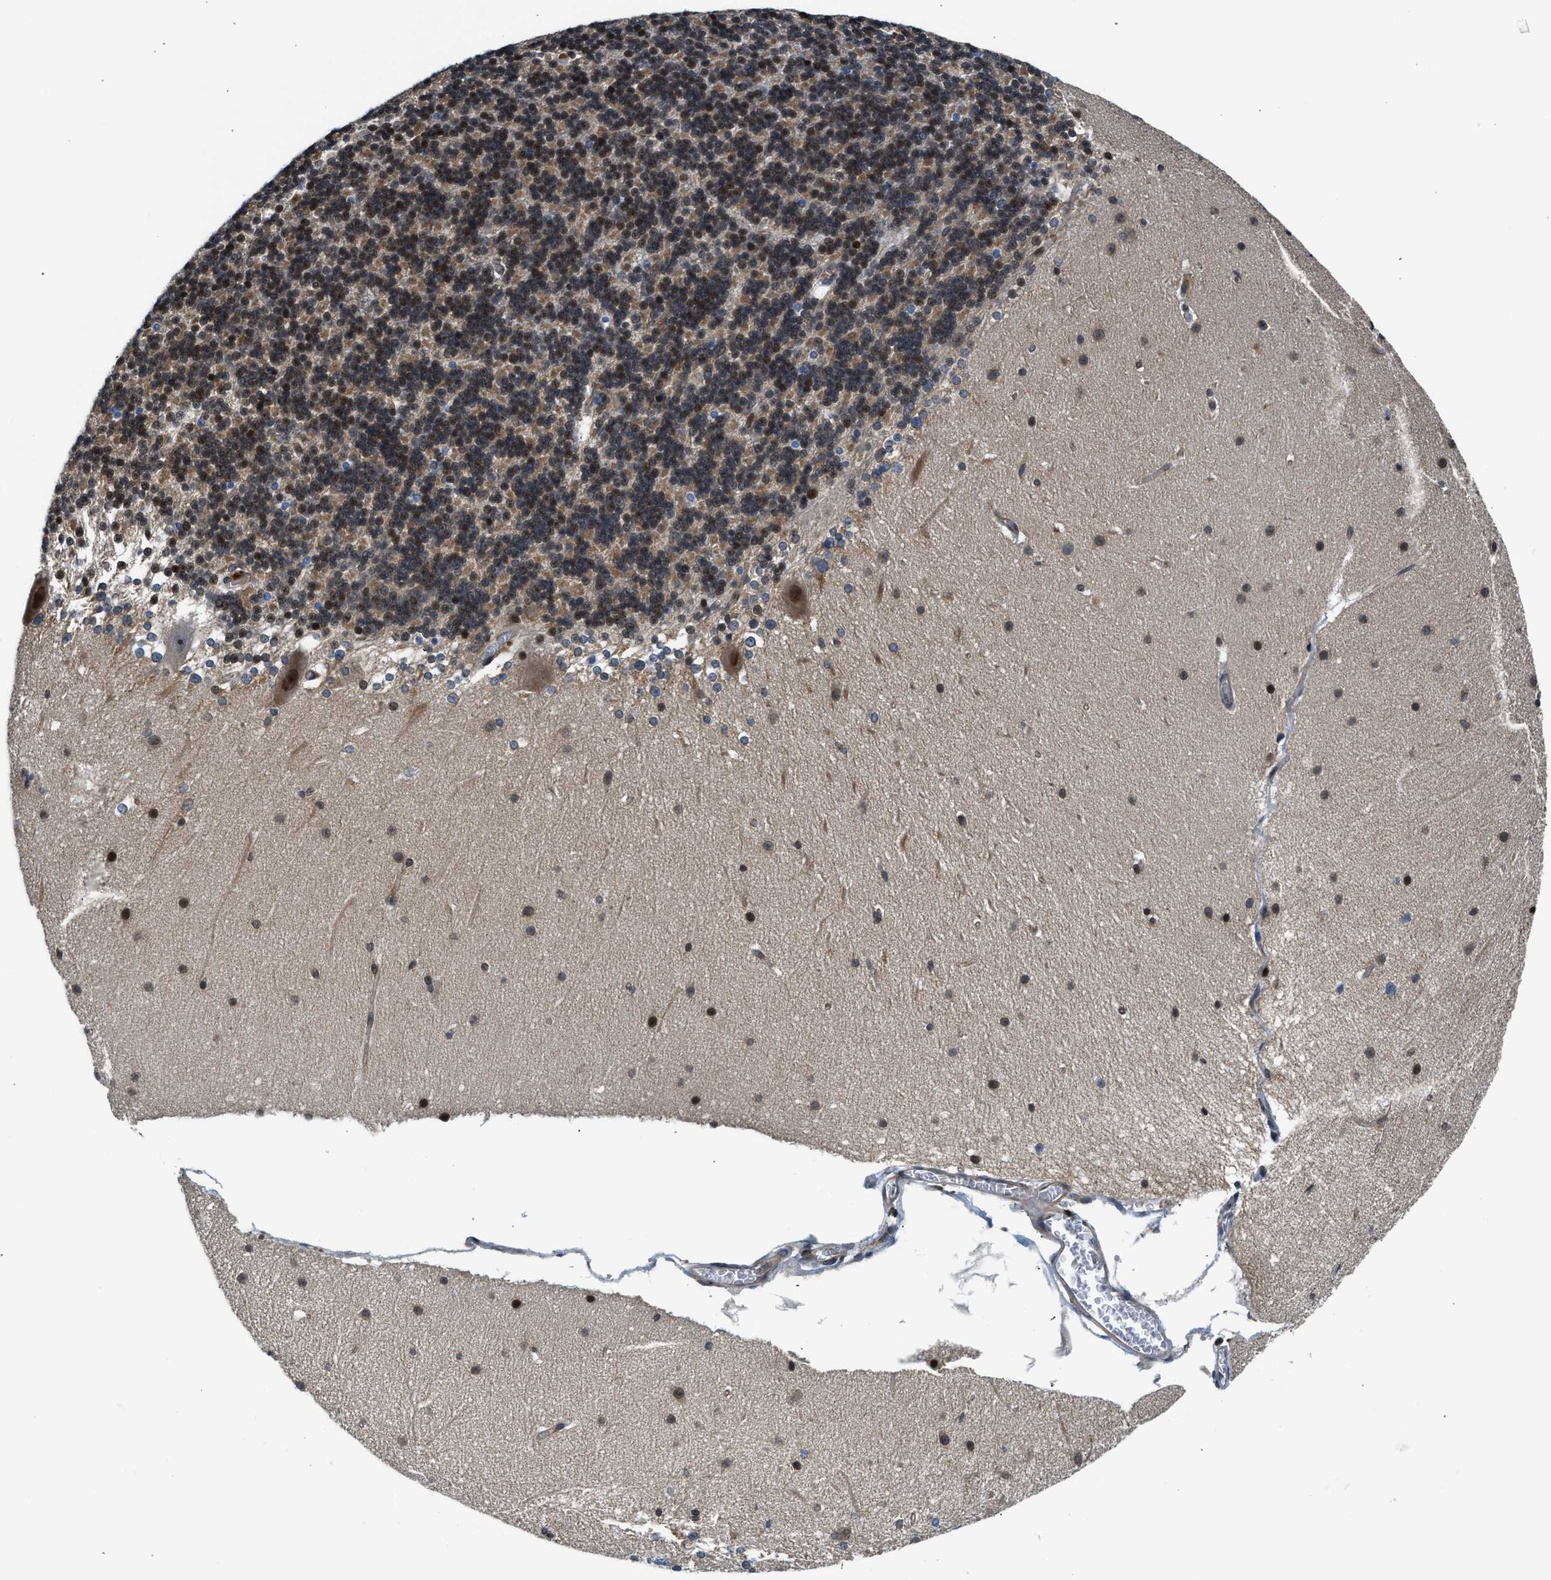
{"staining": {"intensity": "moderate", "quantity": "25%-75%", "location": "cytoplasmic/membranous,nuclear"}, "tissue": "cerebellum", "cell_type": "Cells in granular layer", "image_type": "normal", "snomed": [{"axis": "morphology", "description": "Normal tissue, NOS"}, {"axis": "topography", "description": "Cerebellum"}], "caption": "A brown stain labels moderate cytoplasmic/membranous,nuclear positivity of a protein in cells in granular layer of unremarkable cerebellum. (brown staining indicates protein expression, while blue staining denotes nuclei).", "gene": "RETREG3", "patient": {"sex": "female", "age": 19}}